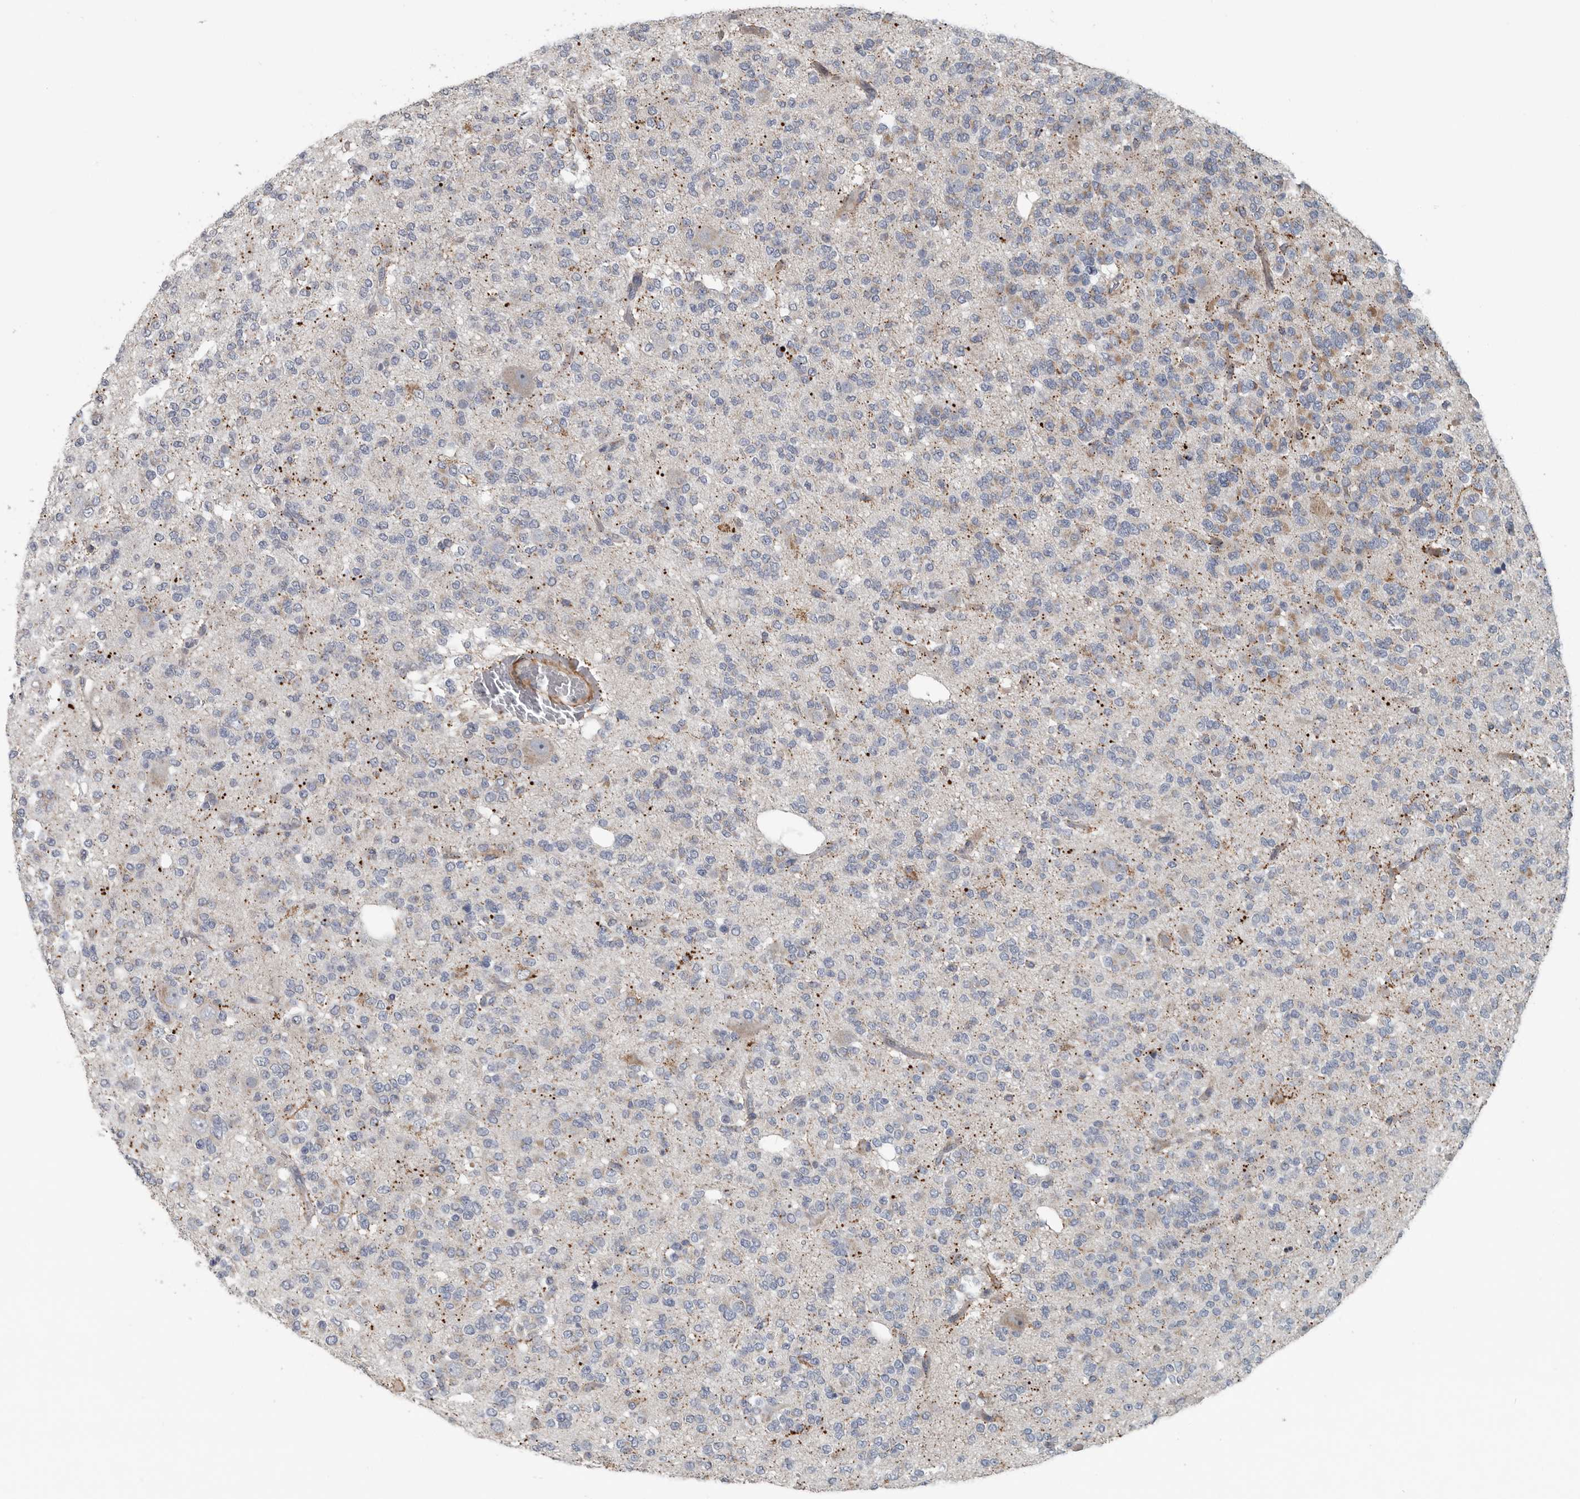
{"staining": {"intensity": "weak", "quantity": "<25%", "location": "cytoplasmic/membranous"}, "tissue": "glioma", "cell_type": "Tumor cells", "image_type": "cancer", "snomed": [{"axis": "morphology", "description": "Glioma, malignant, Low grade"}, {"axis": "topography", "description": "Brain"}], "caption": "Malignant glioma (low-grade) was stained to show a protein in brown. There is no significant positivity in tumor cells.", "gene": "DPY19L4", "patient": {"sex": "male", "age": 38}}